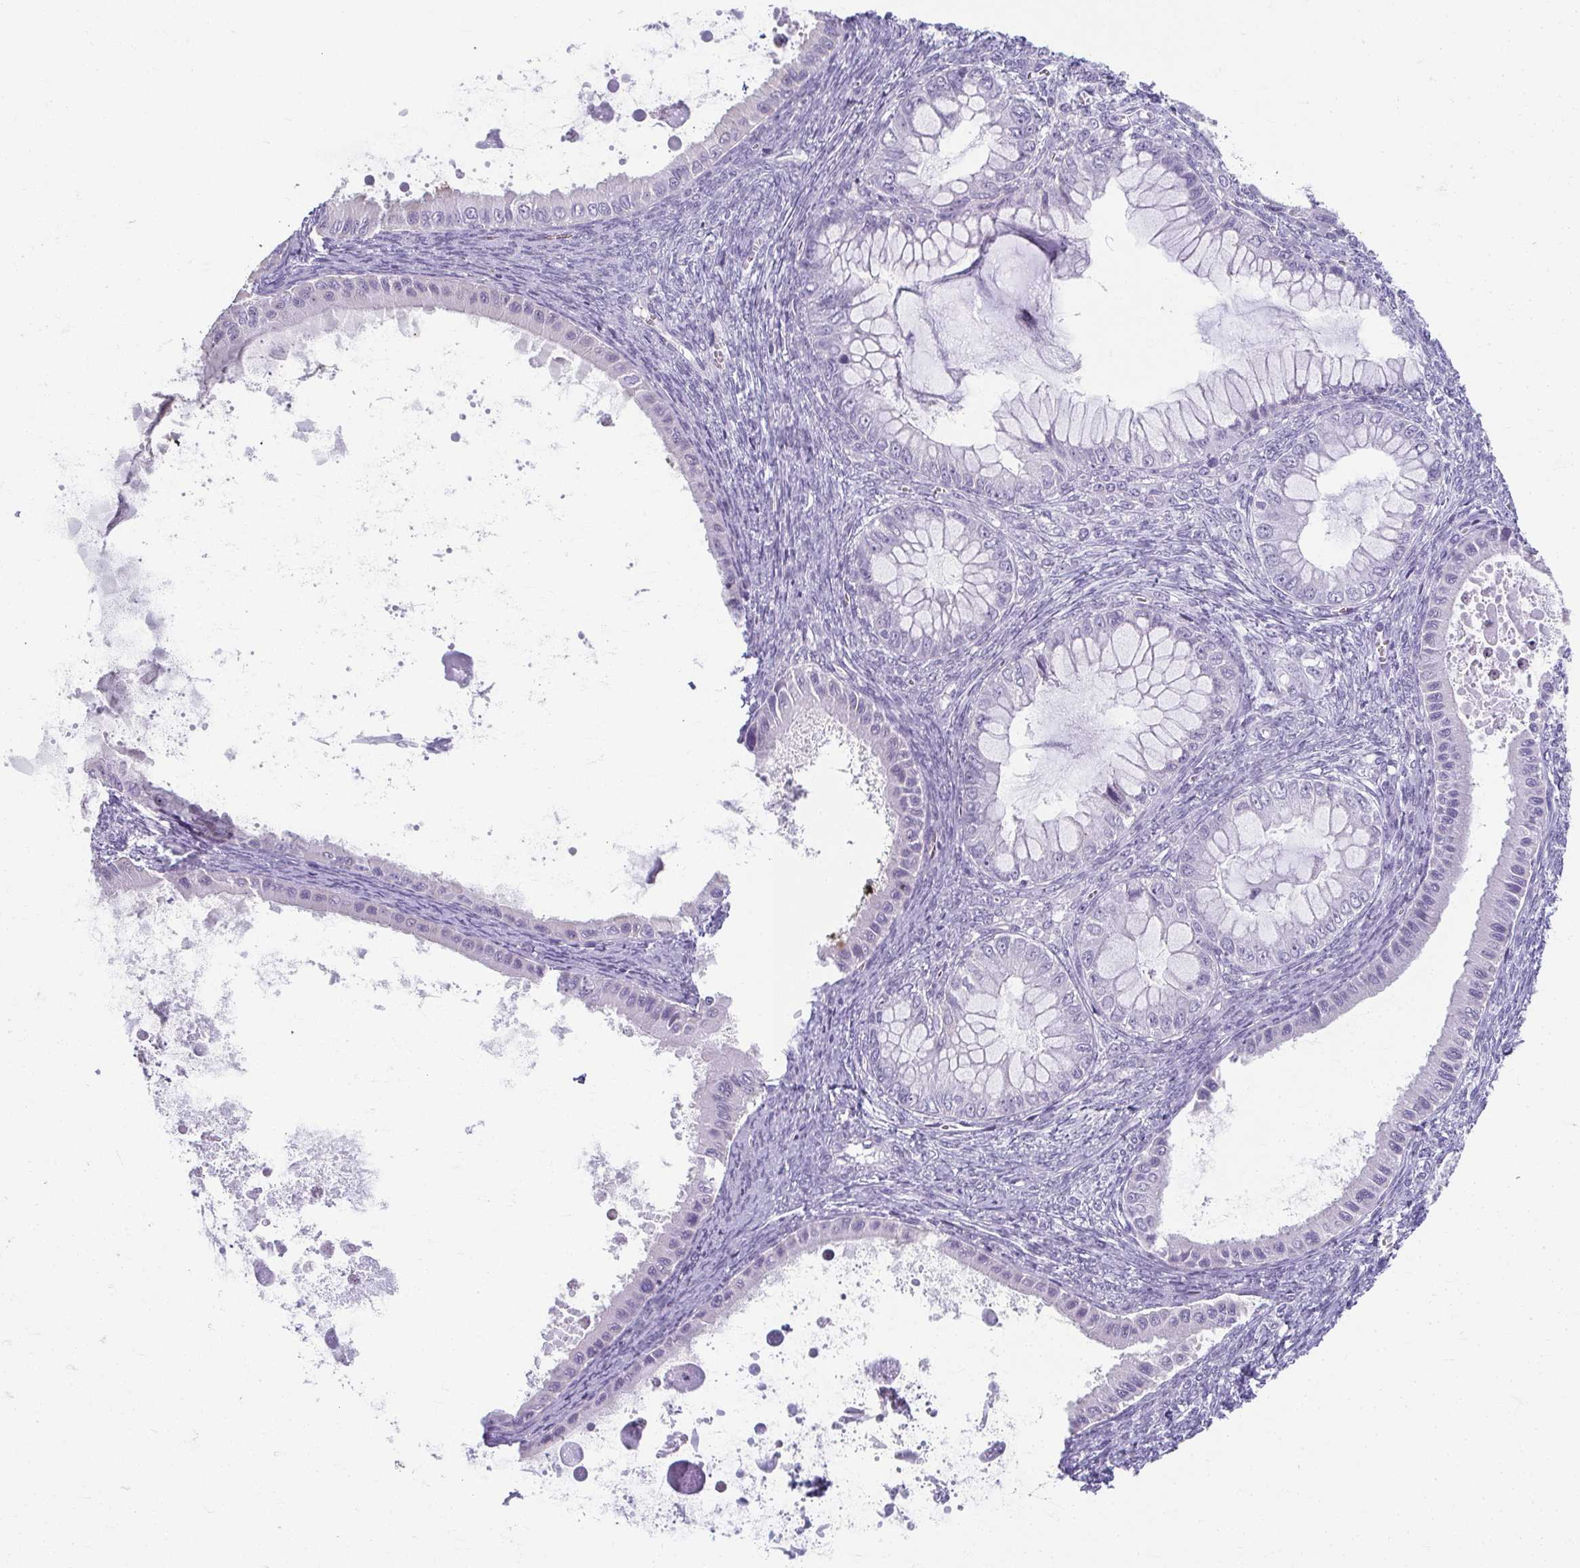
{"staining": {"intensity": "negative", "quantity": "none", "location": "none"}, "tissue": "ovarian cancer", "cell_type": "Tumor cells", "image_type": "cancer", "snomed": [{"axis": "morphology", "description": "Cystadenocarcinoma, mucinous, NOS"}, {"axis": "topography", "description": "Ovary"}], "caption": "The micrograph demonstrates no staining of tumor cells in ovarian cancer. The staining was performed using DAB to visualize the protein expression in brown, while the nuclei were stained in blue with hematoxylin (Magnification: 20x).", "gene": "MOBP", "patient": {"sex": "female", "age": 64}}